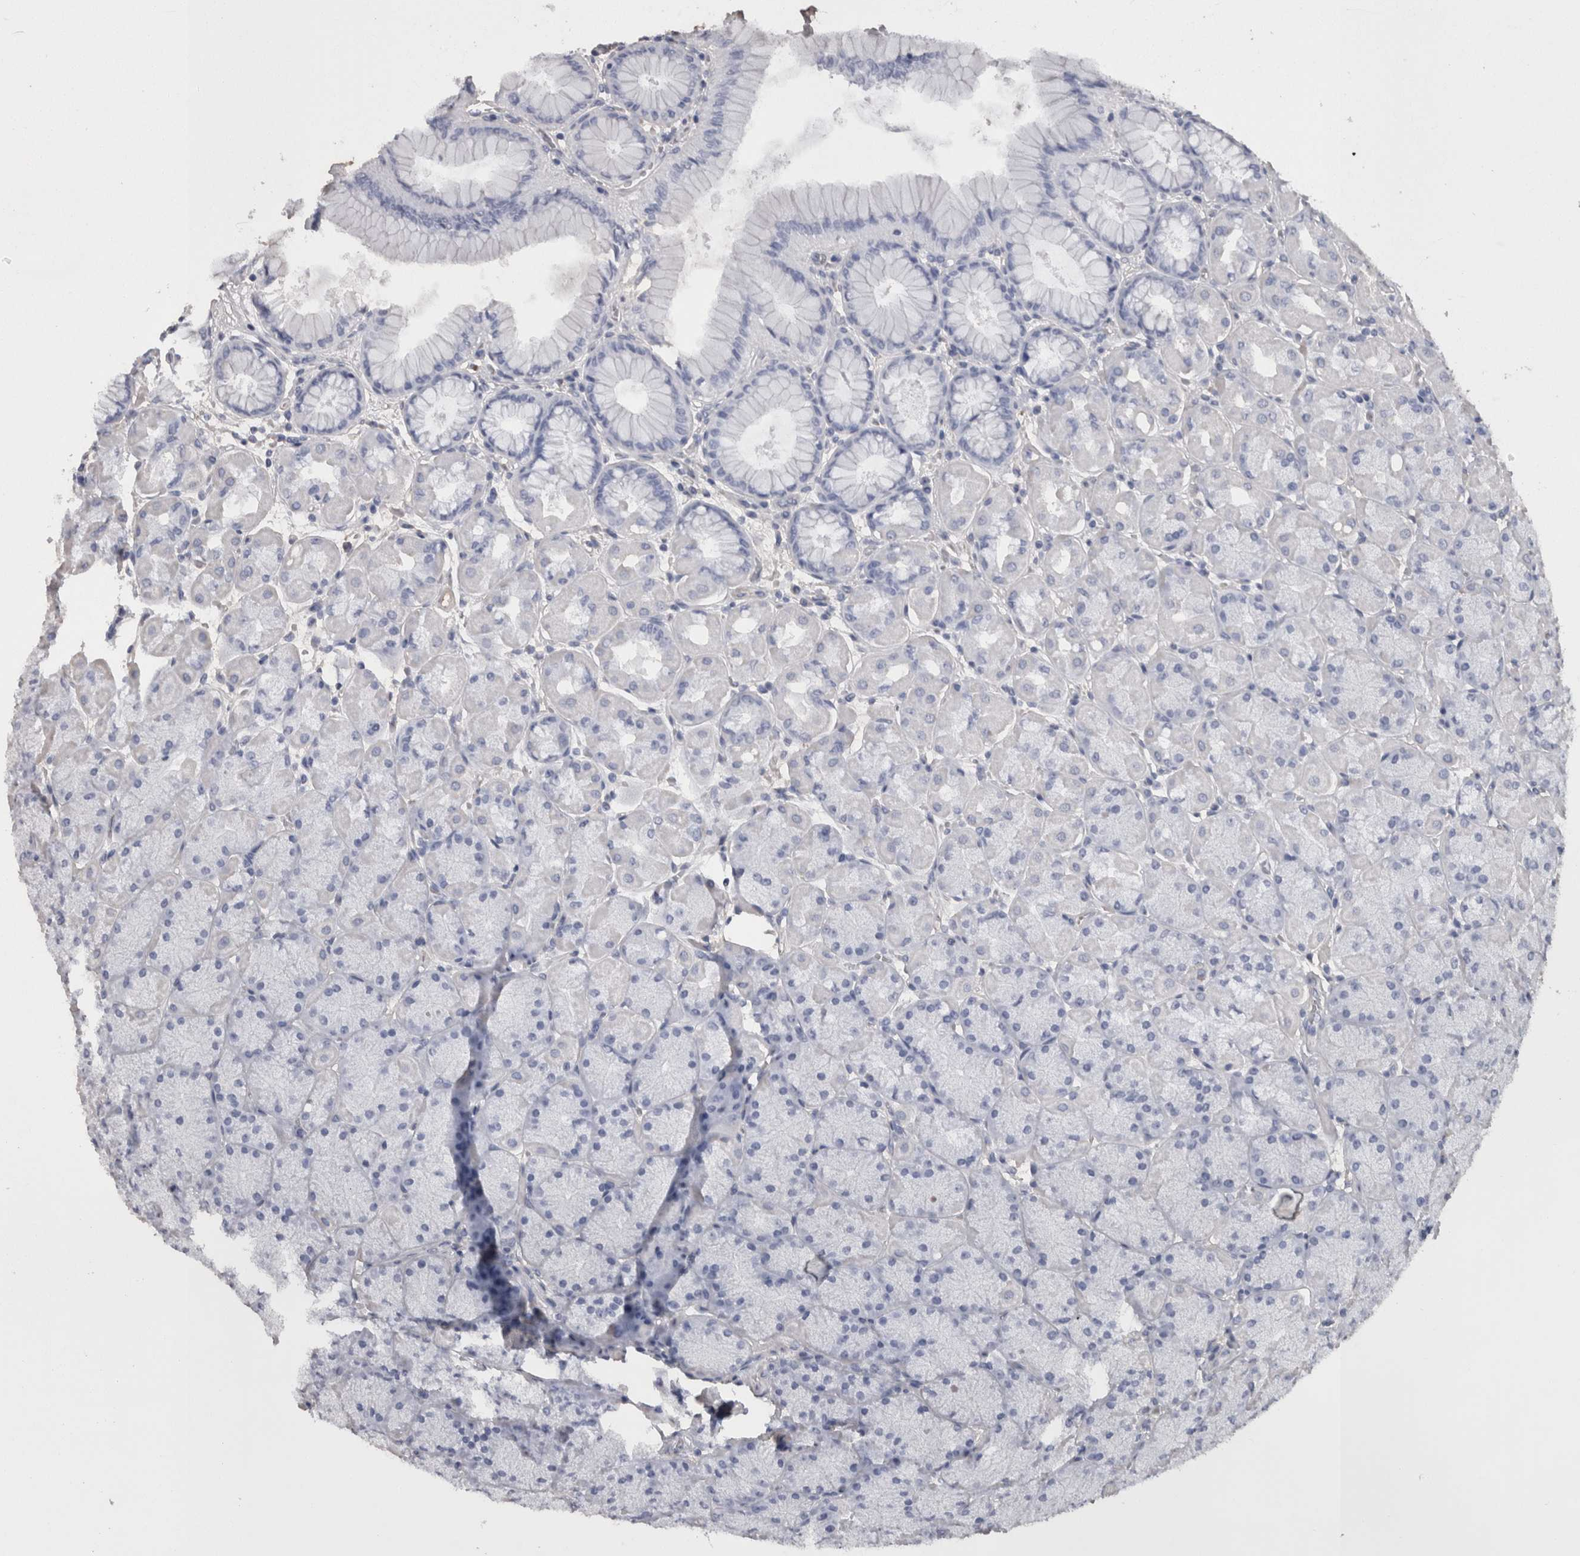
{"staining": {"intensity": "negative", "quantity": "none", "location": "none"}, "tissue": "stomach", "cell_type": "Glandular cells", "image_type": "normal", "snomed": [{"axis": "morphology", "description": "Normal tissue, NOS"}, {"axis": "topography", "description": "Stomach, upper"}], "caption": "This is an immunohistochemistry (IHC) image of benign stomach. There is no positivity in glandular cells.", "gene": "STC1", "patient": {"sex": "female", "age": 56}}